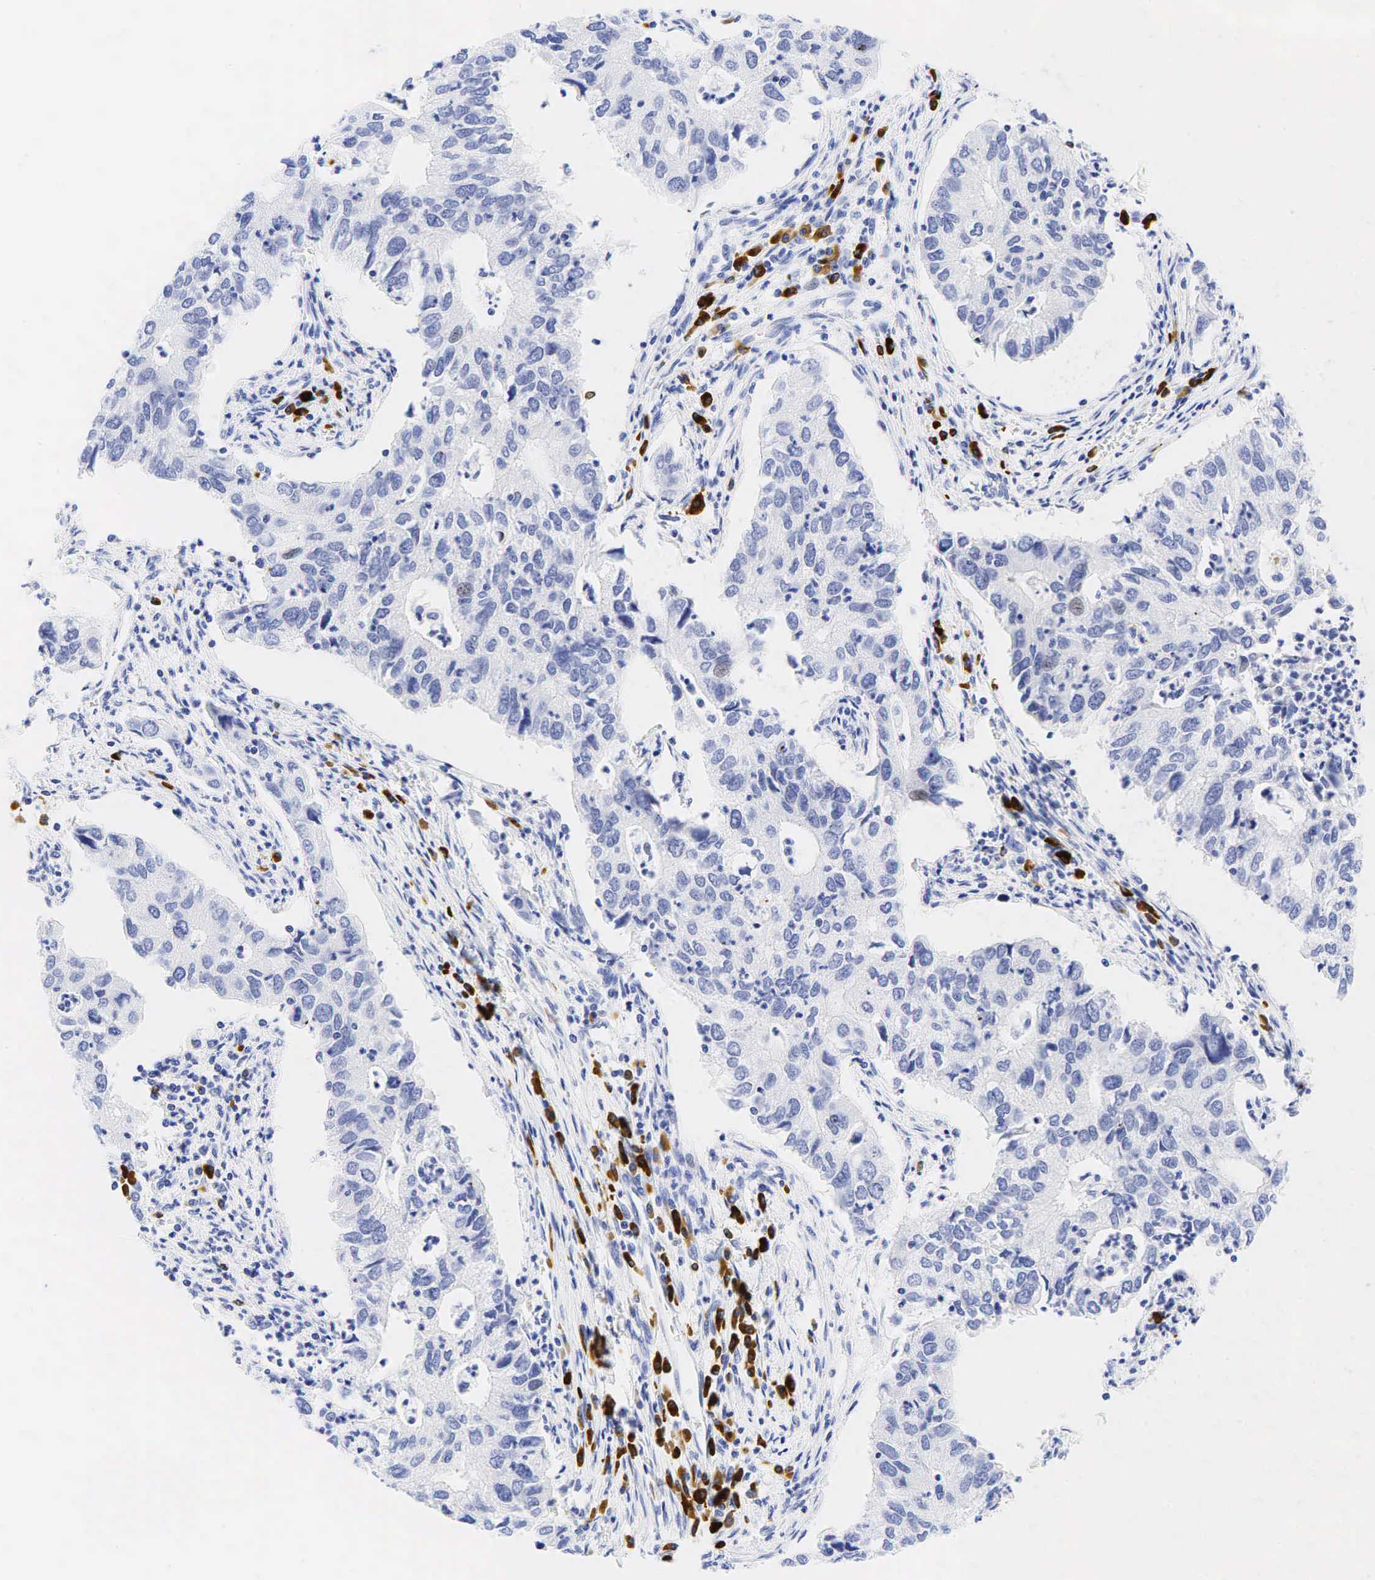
{"staining": {"intensity": "weak", "quantity": "<25%", "location": "nuclear"}, "tissue": "lung cancer", "cell_type": "Tumor cells", "image_type": "cancer", "snomed": [{"axis": "morphology", "description": "Adenocarcinoma, NOS"}, {"axis": "topography", "description": "Lung"}], "caption": "Tumor cells are negative for protein expression in human adenocarcinoma (lung).", "gene": "CD79A", "patient": {"sex": "male", "age": 48}}